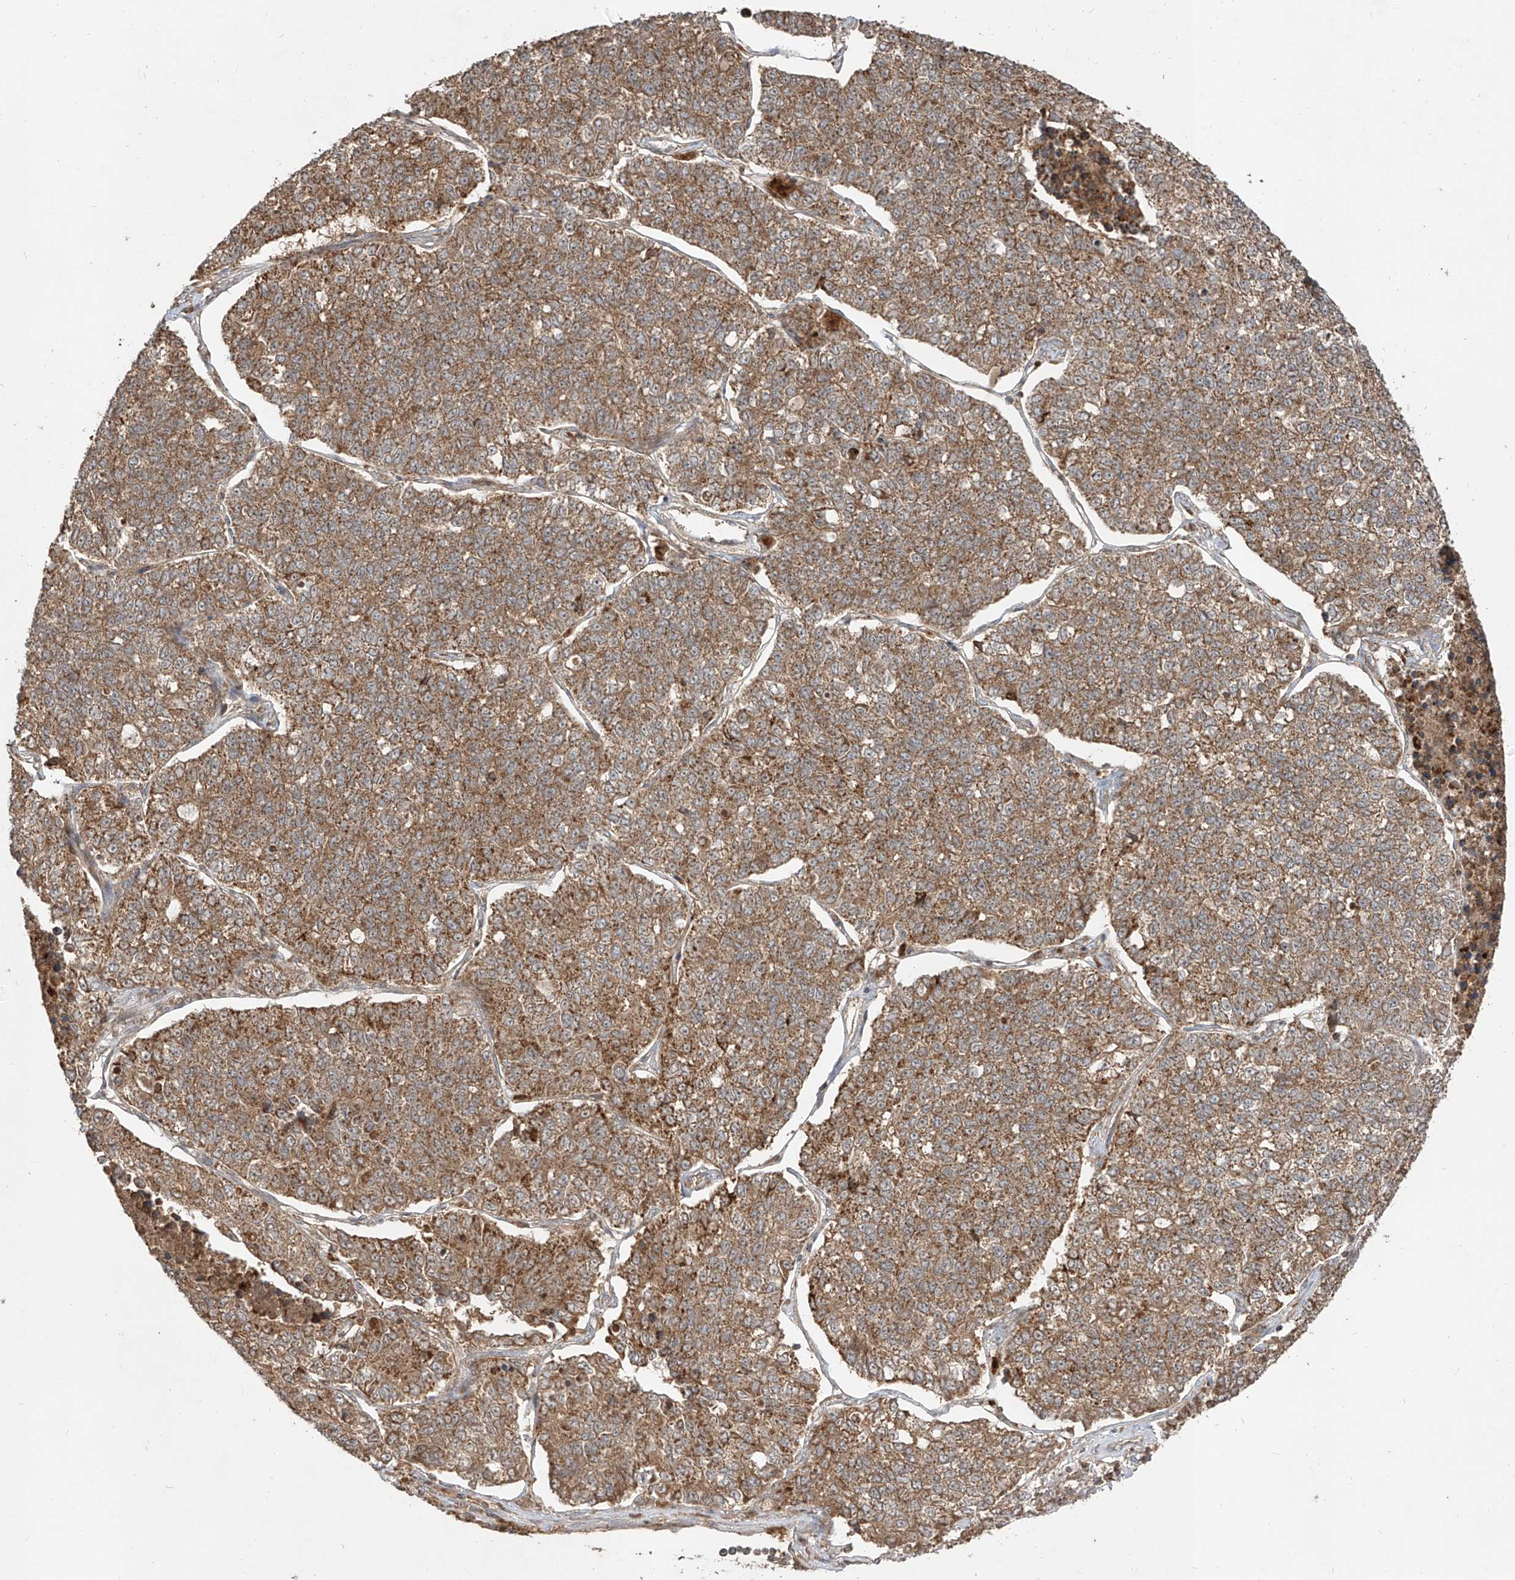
{"staining": {"intensity": "moderate", "quantity": ">75%", "location": "cytoplasmic/membranous"}, "tissue": "lung cancer", "cell_type": "Tumor cells", "image_type": "cancer", "snomed": [{"axis": "morphology", "description": "Adenocarcinoma, NOS"}, {"axis": "topography", "description": "Lung"}], "caption": "Lung adenocarcinoma stained with DAB IHC shows medium levels of moderate cytoplasmic/membranous staining in about >75% of tumor cells.", "gene": "AIM2", "patient": {"sex": "male", "age": 49}}